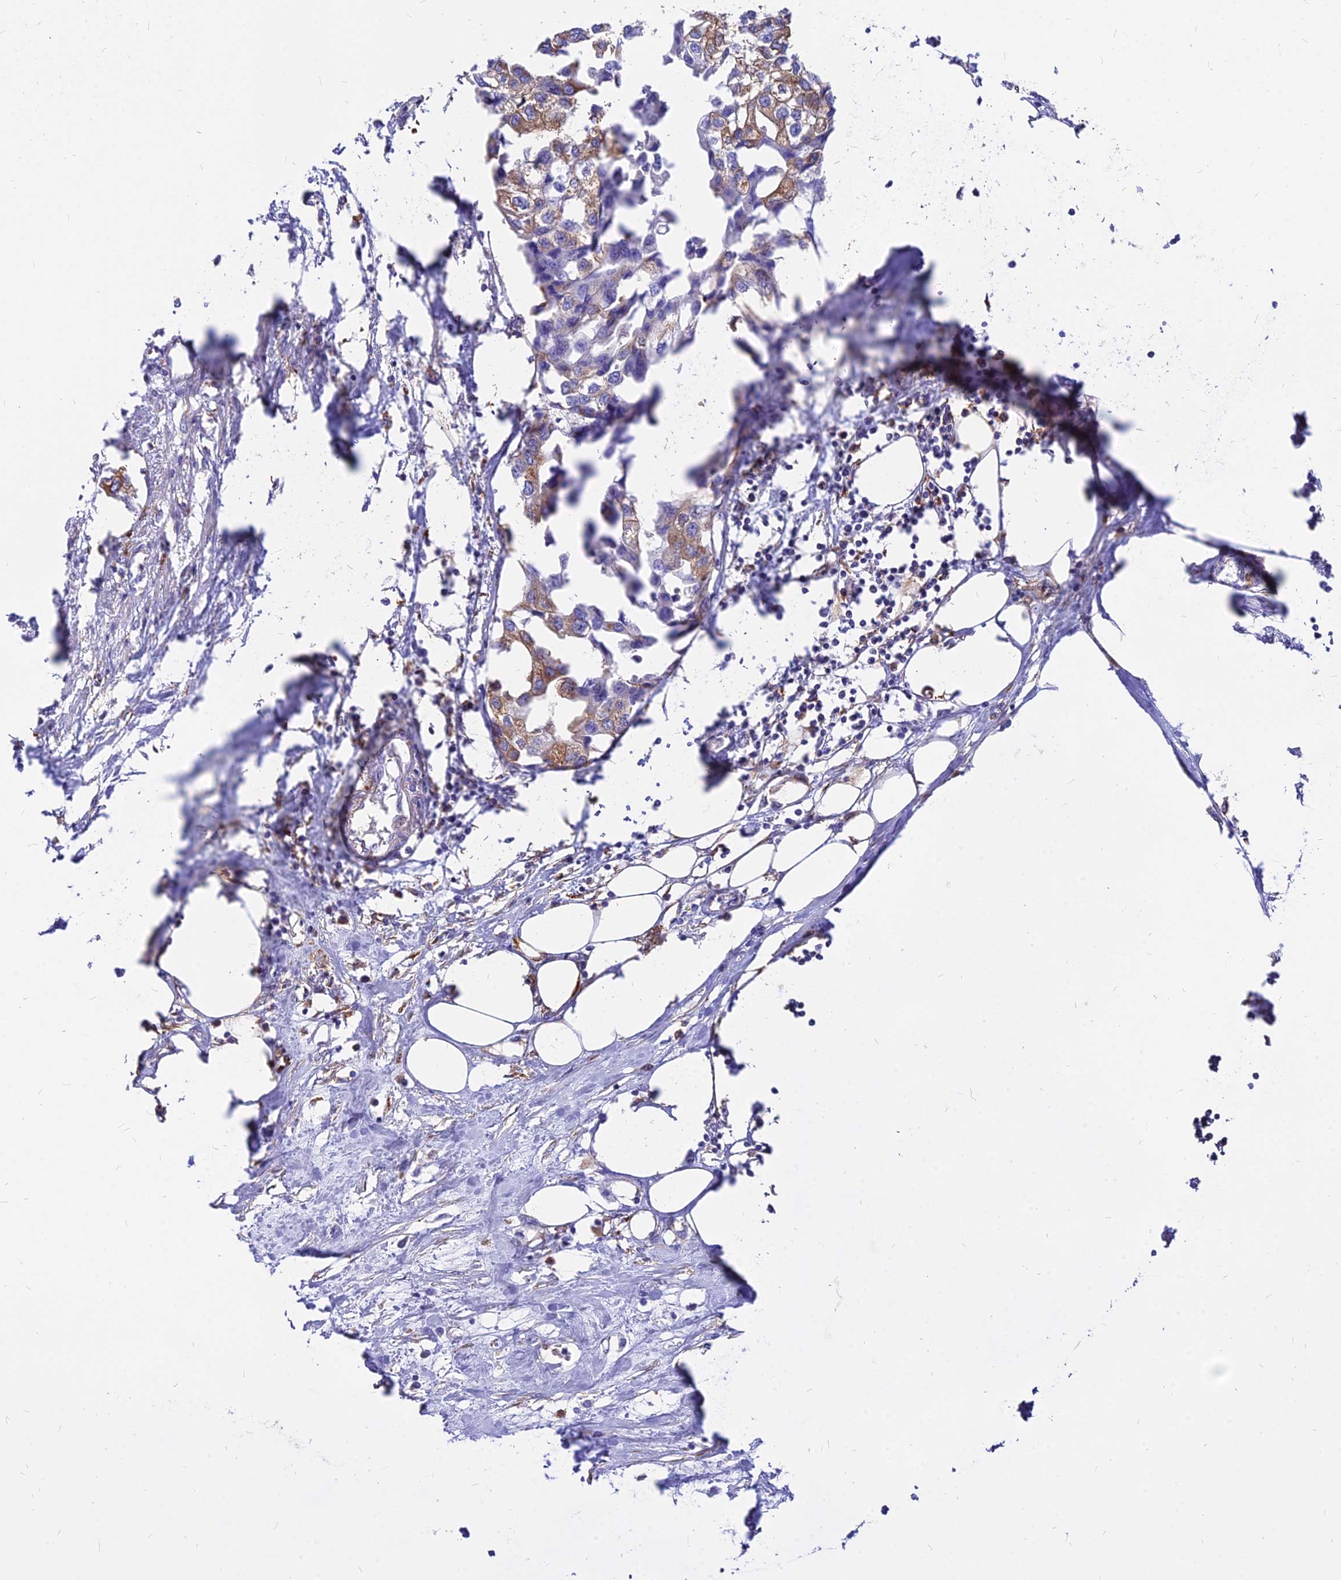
{"staining": {"intensity": "weak", "quantity": ">75%", "location": "cytoplasmic/membranous"}, "tissue": "urothelial cancer", "cell_type": "Tumor cells", "image_type": "cancer", "snomed": [{"axis": "morphology", "description": "Urothelial carcinoma, High grade"}, {"axis": "topography", "description": "Urinary bladder"}], "caption": "Urothelial carcinoma (high-grade) tissue displays weak cytoplasmic/membranous positivity in approximately >75% of tumor cells", "gene": "AGTRAP", "patient": {"sex": "male", "age": 64}}